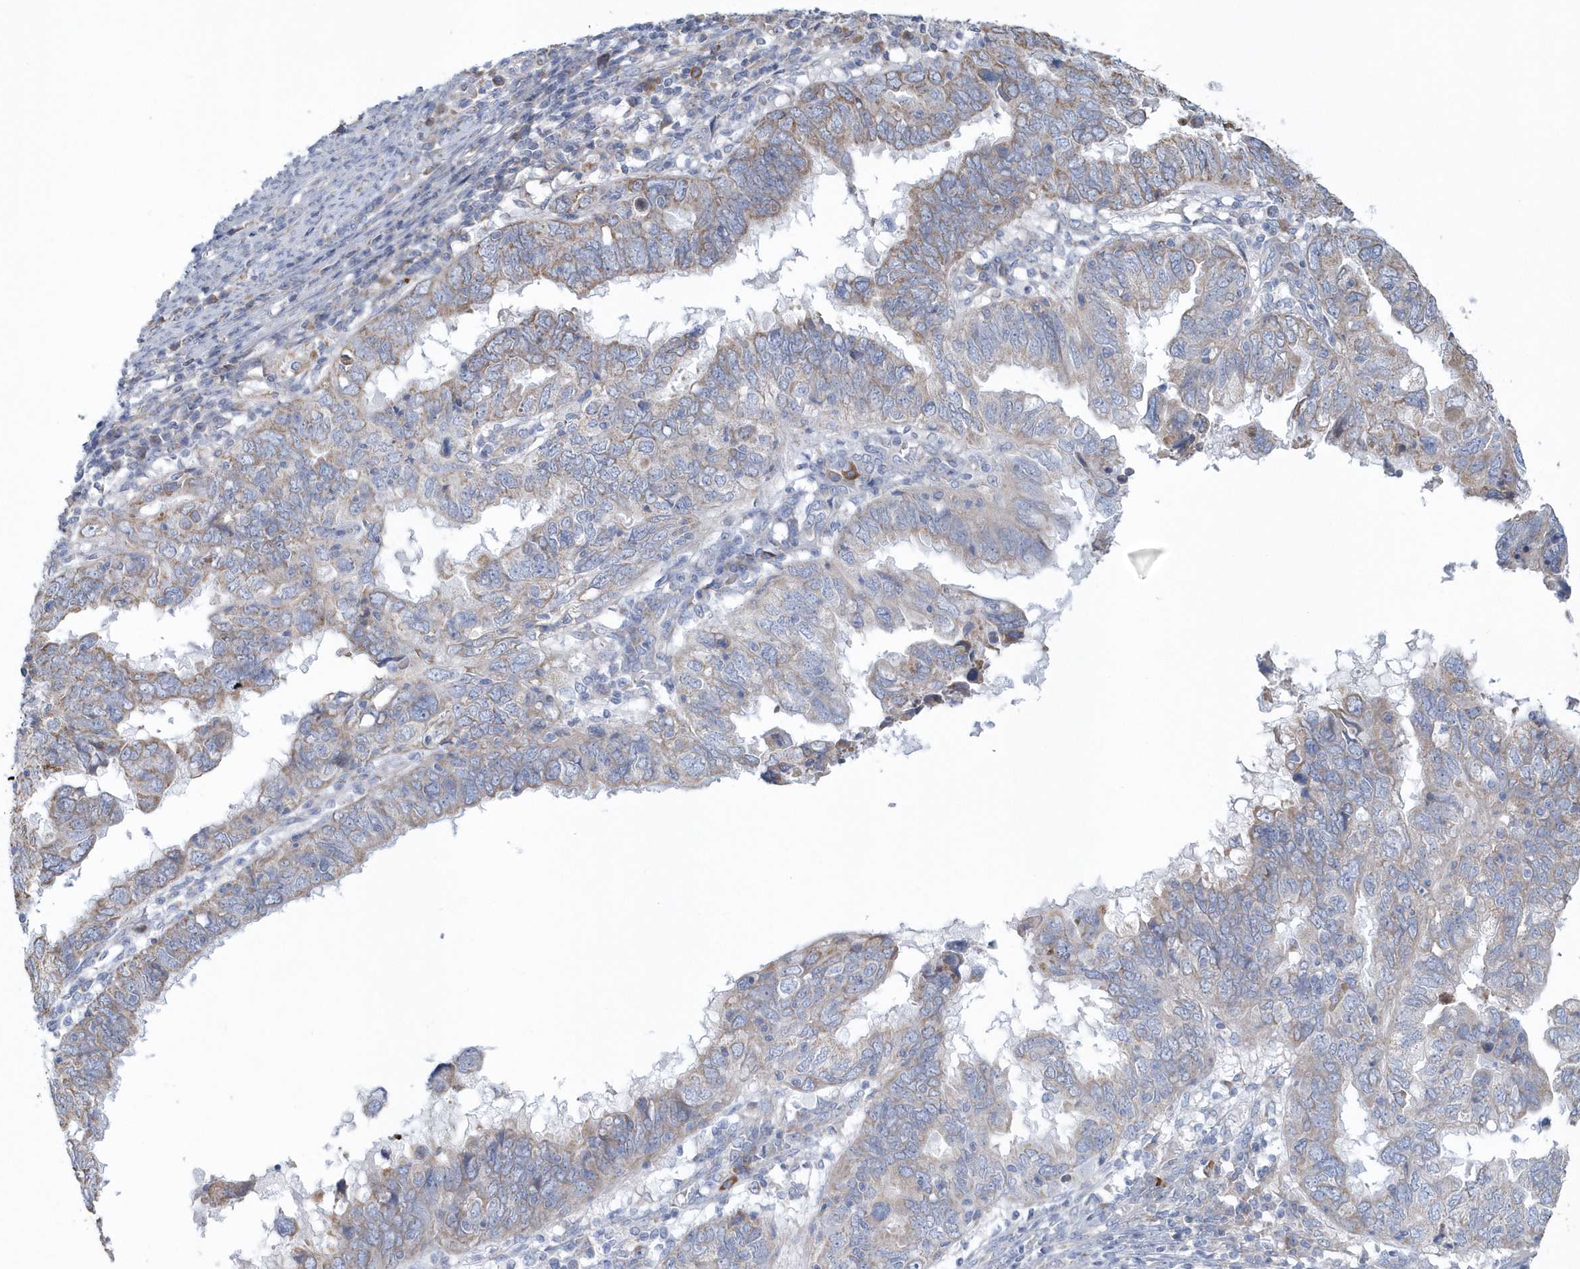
{"staining": {"intensity": "weak", "quantity": "25%-75%", "location": "cytoplasmic/membranous"}, "tissue": "endometrial cancer", "cell_type": "Tumor cells", "image_type": "cancer", "snomed": [{"axis": "morphology", "description": "Adenocarcinoma, NOS"}, {"axis": "topography", "description": "Uterus"}], "caption": "Immunohistochemistry (IHC) of adenocarcinoma (endometrial) demonstrates low levels of weak cytoplasmic/membranous expression in approximately 25%-75% of tumor cells.", "gene": "SPATA18", "patient": {"sex": "female", "age": 77}}